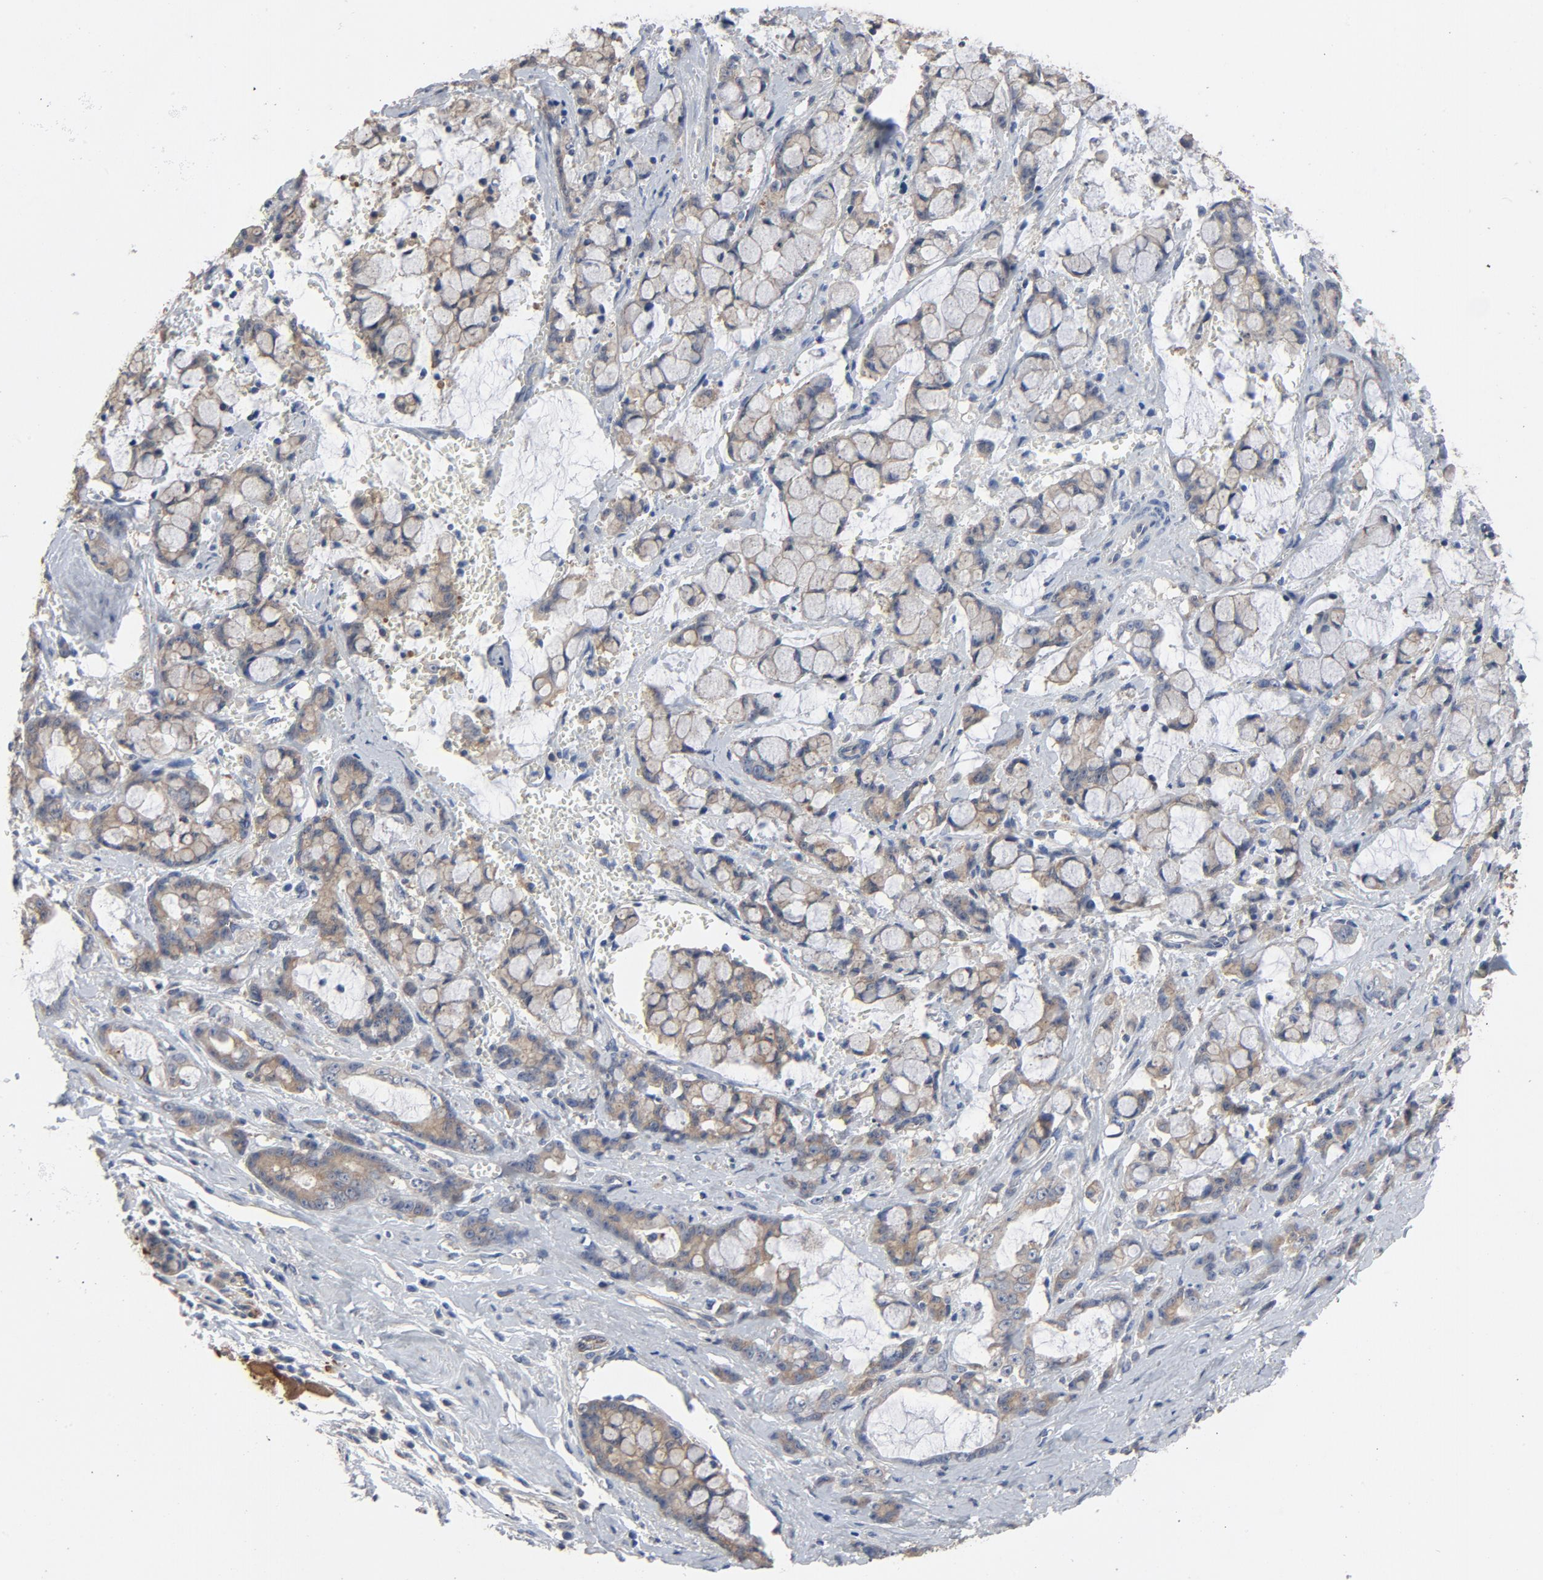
{"staining": {"intensity": "moderate", "quantity": ">75%", "location": "cytoplasmic/membranous"}, "tissue": "pancreatic cancer", "cell_type": "Tumor cells", "image_type": "cancer", "snomed": [{"axis": "morphology", "description": "Adenocarcinoma, NOS"}, {"axis": "topography", "description": "Pancreas"}], "caption": "Moderate cytoplasmic/membranous expression for a protein is appreciated in about >75% of tumor cells of pancreatic cancer using immunohistochemistry.", "gene": "DYNLT3", "patient": {"sex": "female", "age": 73}}